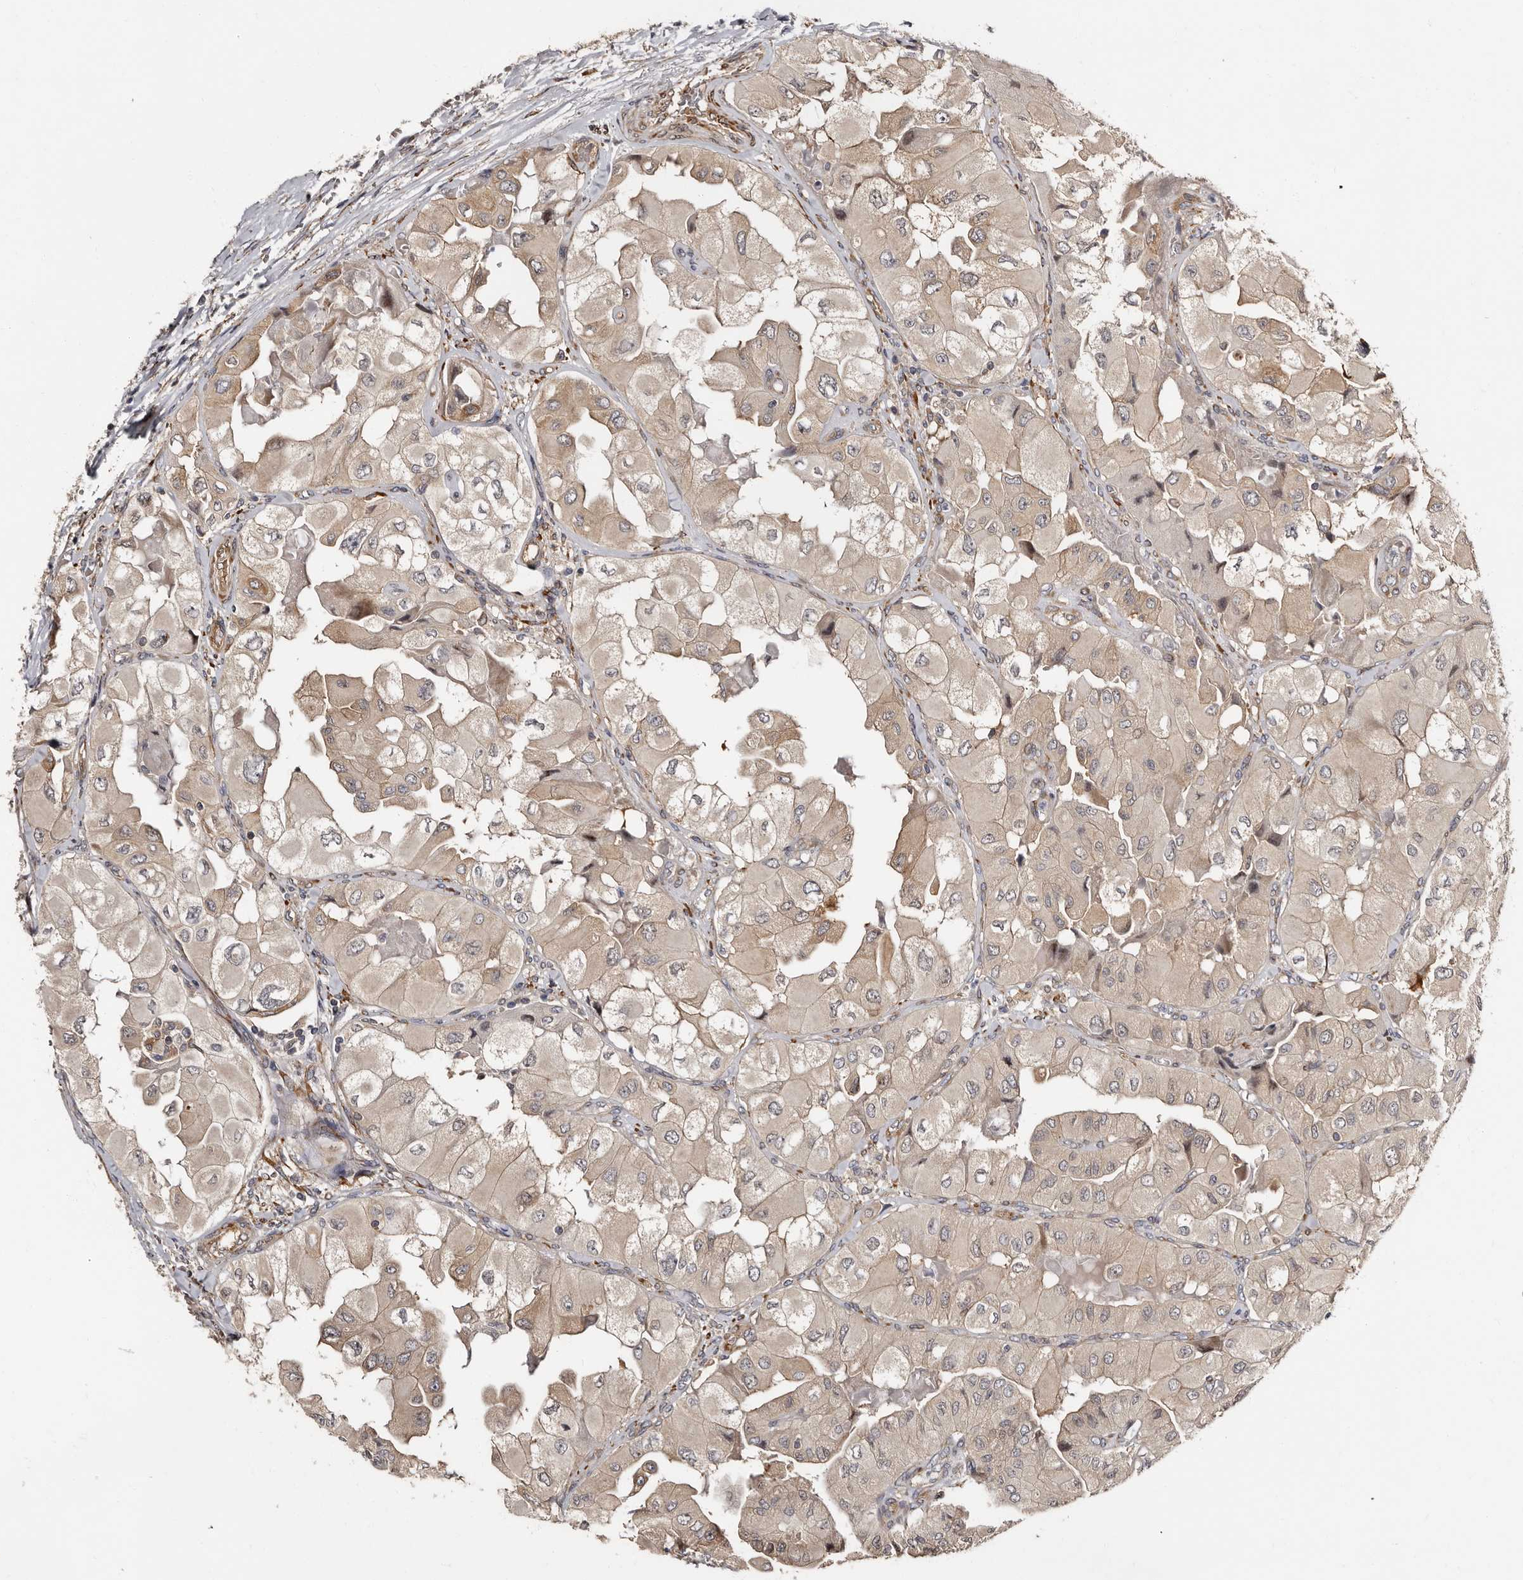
{"staining": {"intensity": "weak", "quantity": ">75%", "location": "cytoplasmic/membranous"}, "tissue": "thyroid cancer", "cell_type": "Tumor cells", "image_type": "cancer", "snomed": [{"axis": "morphology", "description": "Papillary adenocarcinoma, NOS"}, {"axis": "topography", "description": "Thyroid gland"}], "caption": "The photomicrograph reveals staining of thyroid papillary adenocarcinoma, revealing weak cytoplasmic/membranous protein positivity (brown color) within tumor cells. (brown staining indicates protein expression, while blue staining denotes nuclei).", "gene": "TBC1D22B", "patient": {"sex": "female", "age": 59}}